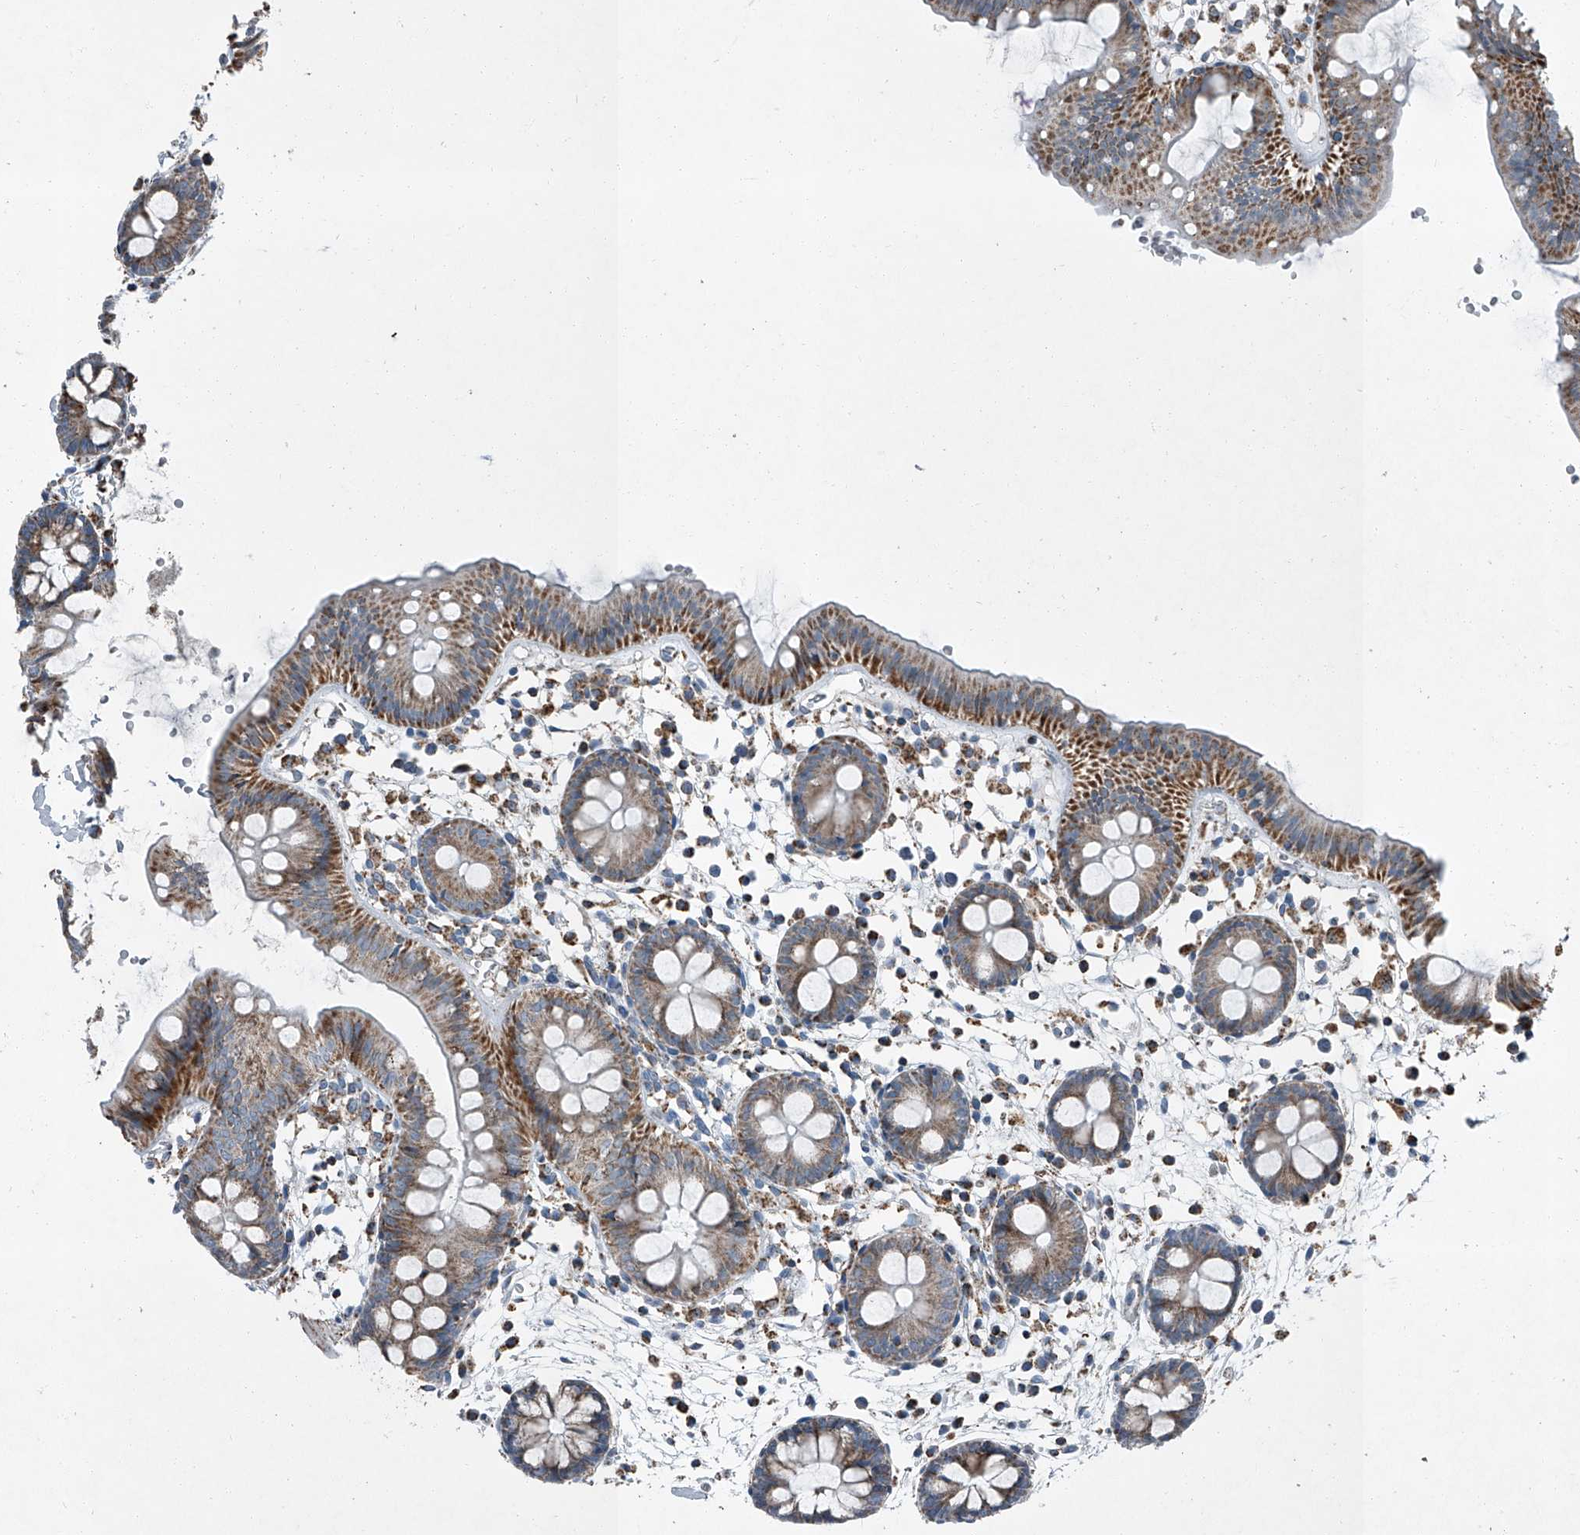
{"staining": {"intensity": "moderate", "quantity": ">75%", "location": "cytoplasmic/membranous"}, "tissue": "colon", "cell_type": "Endothelial cells", "image_type": "normal", "snomed": [{"axis": "morphology", "description": "Normal tissue, NOS"}, {"axis": "topography", "description": "Colon"}], "caption": "A brown stain highlights moderate cytoplasmic/membranous staining of a protein in endothelial cells of unremarkable colon.", "gene": "CHRNA7", "patient": {"sex": "male", "age": 56}}